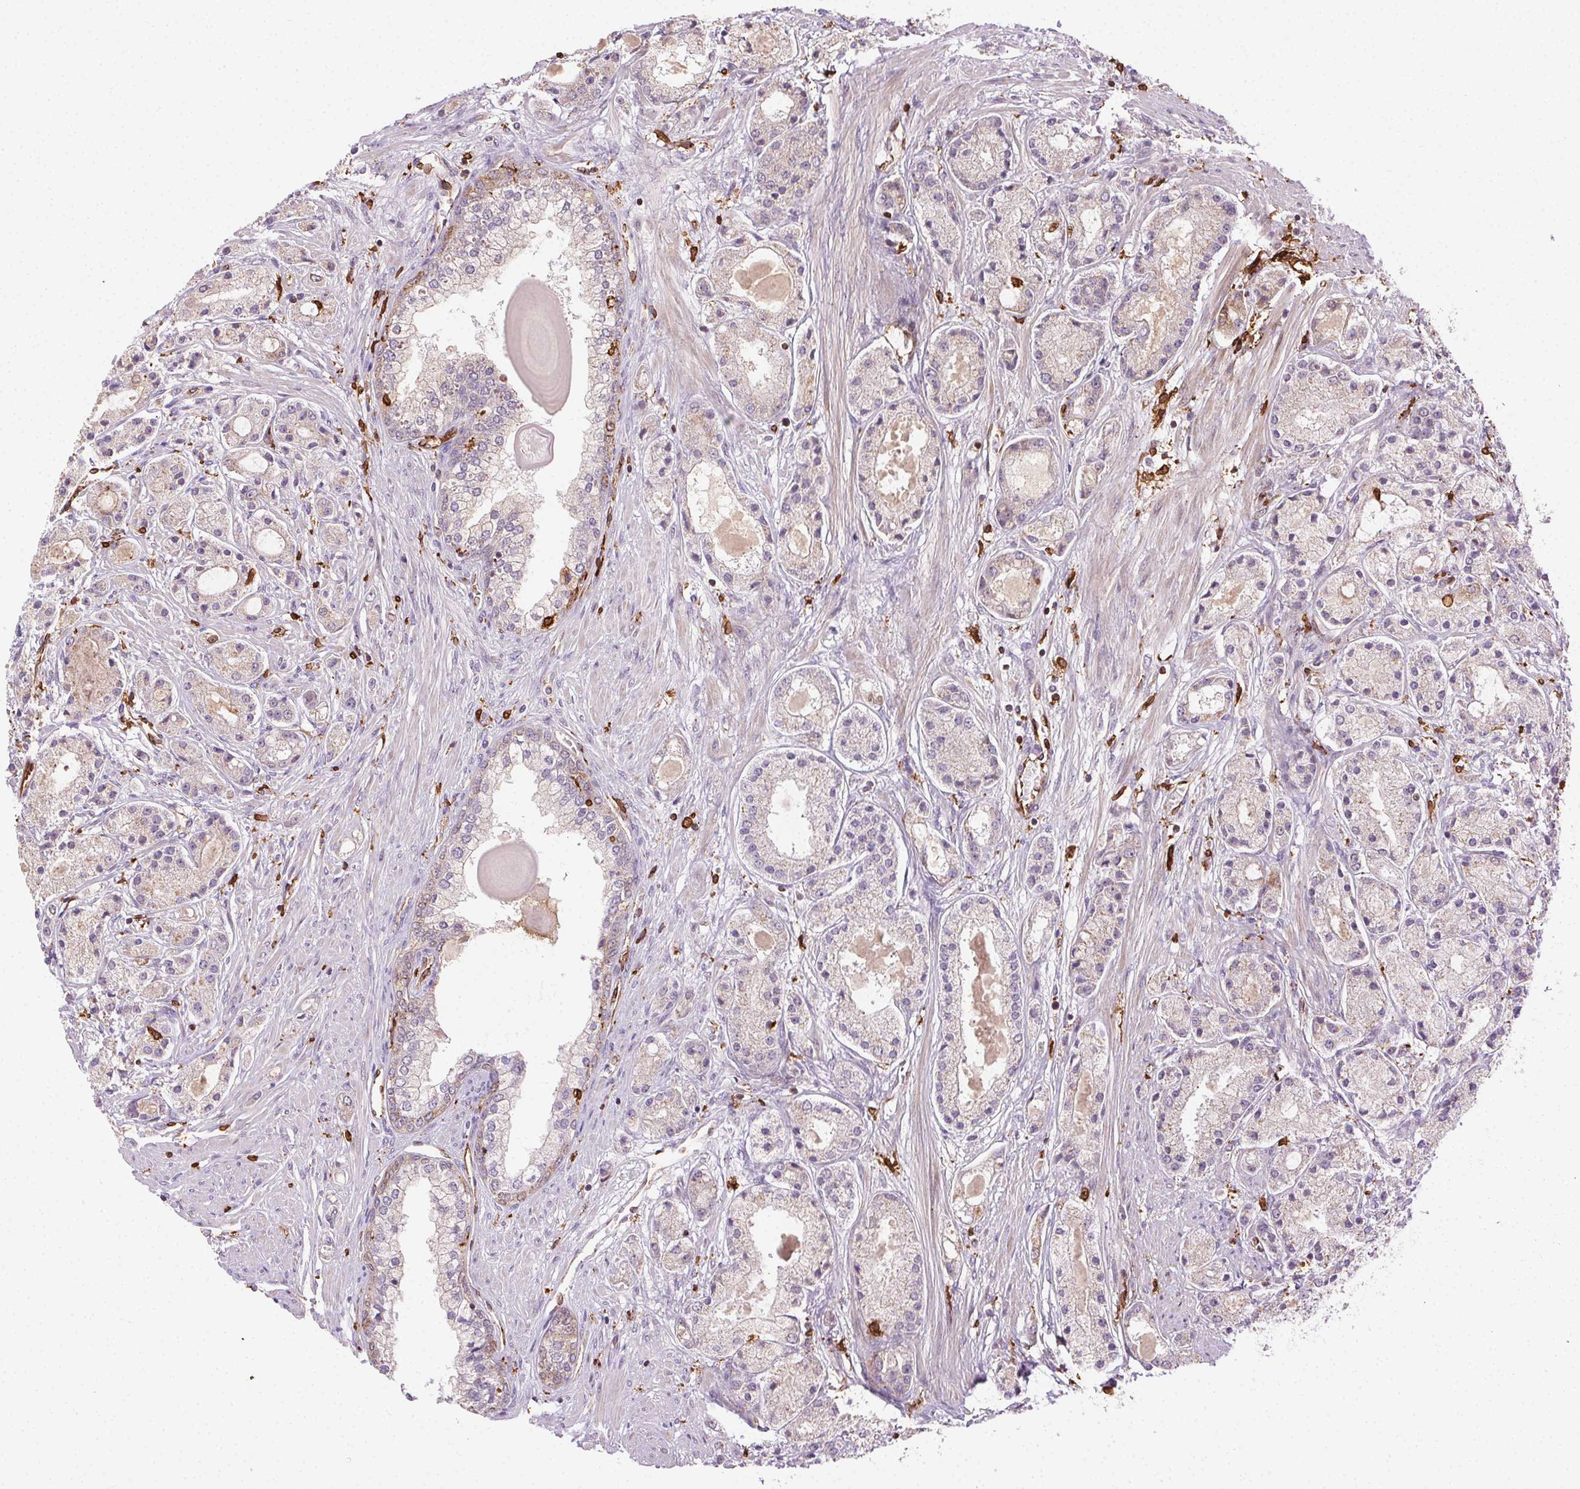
{"staining": {"intensity": "weak", "quantity": "<25%", "location": "cytoplasmic/membranous"}, "tissue": "prostate cancer", "cell_type": "Tumor cells", "image_type": "cancer", "snomed": [{"axis": "morphology", "description": "Adenocarcinoma, High grade"}, {"axis": "topography", "description": "Prostate"}], "caption": "Immunohistochemistry (IHC) photomicrograph of neoplastic tissue: human prostate cancer (adenocarcinoma (high-grade)) stained with DAB shows no significant protein expression in tumor cells. The staining was performed using DAB to visualize the protein expression in brown, while the nuclei were stained in blue with hematoxylin (Magnification: 20x).", "gene": "RNASET2", "patient": {"sex": "male", "age": 67}}